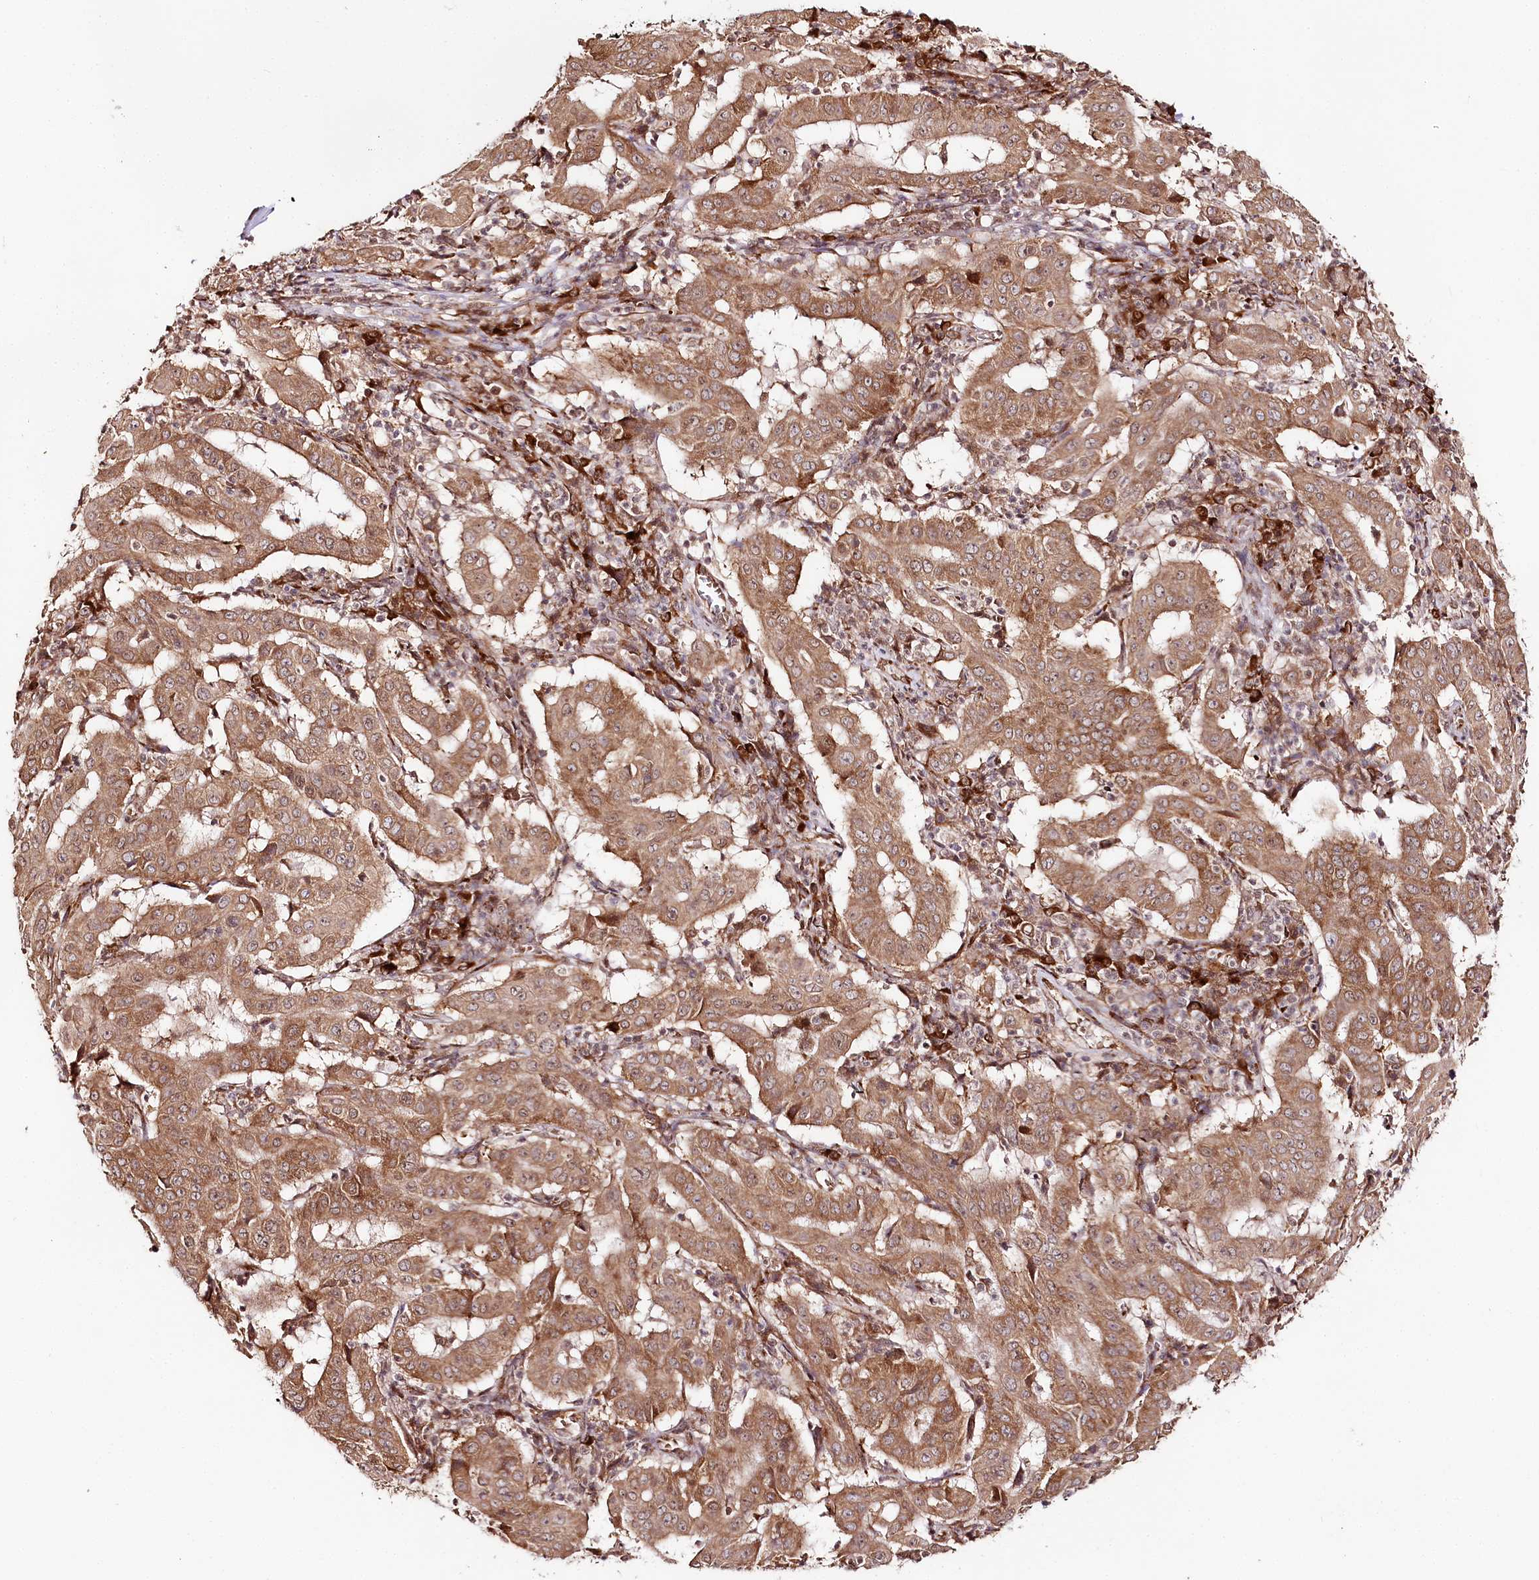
{"staining": {"intensity": "moderate", "quantity": ">75%", "location": "cytoplasmic/membranous"}, "tissue": "pancreatic cancer", "cell_type": "Tumor cells", "image_type": "cancer", "snomed": [{"axis": "morphology", "description": "Adenocarcinoma, NOS"}, {"axis": "topography", "description": "Pancreas"}], "caption": "A high-resolution micrograph shows immunohistochemistry (IHC) staining of adenocarcinoma (pancreatic), which displays moderate cytoplasmic/membranous expression in about >75% of tumor cells. (brown staining indicates protein expression, while blue staining denotes nuclei).", "gene": "ENSG00000144785", "patient": {"sex": "male", "age": 63}}